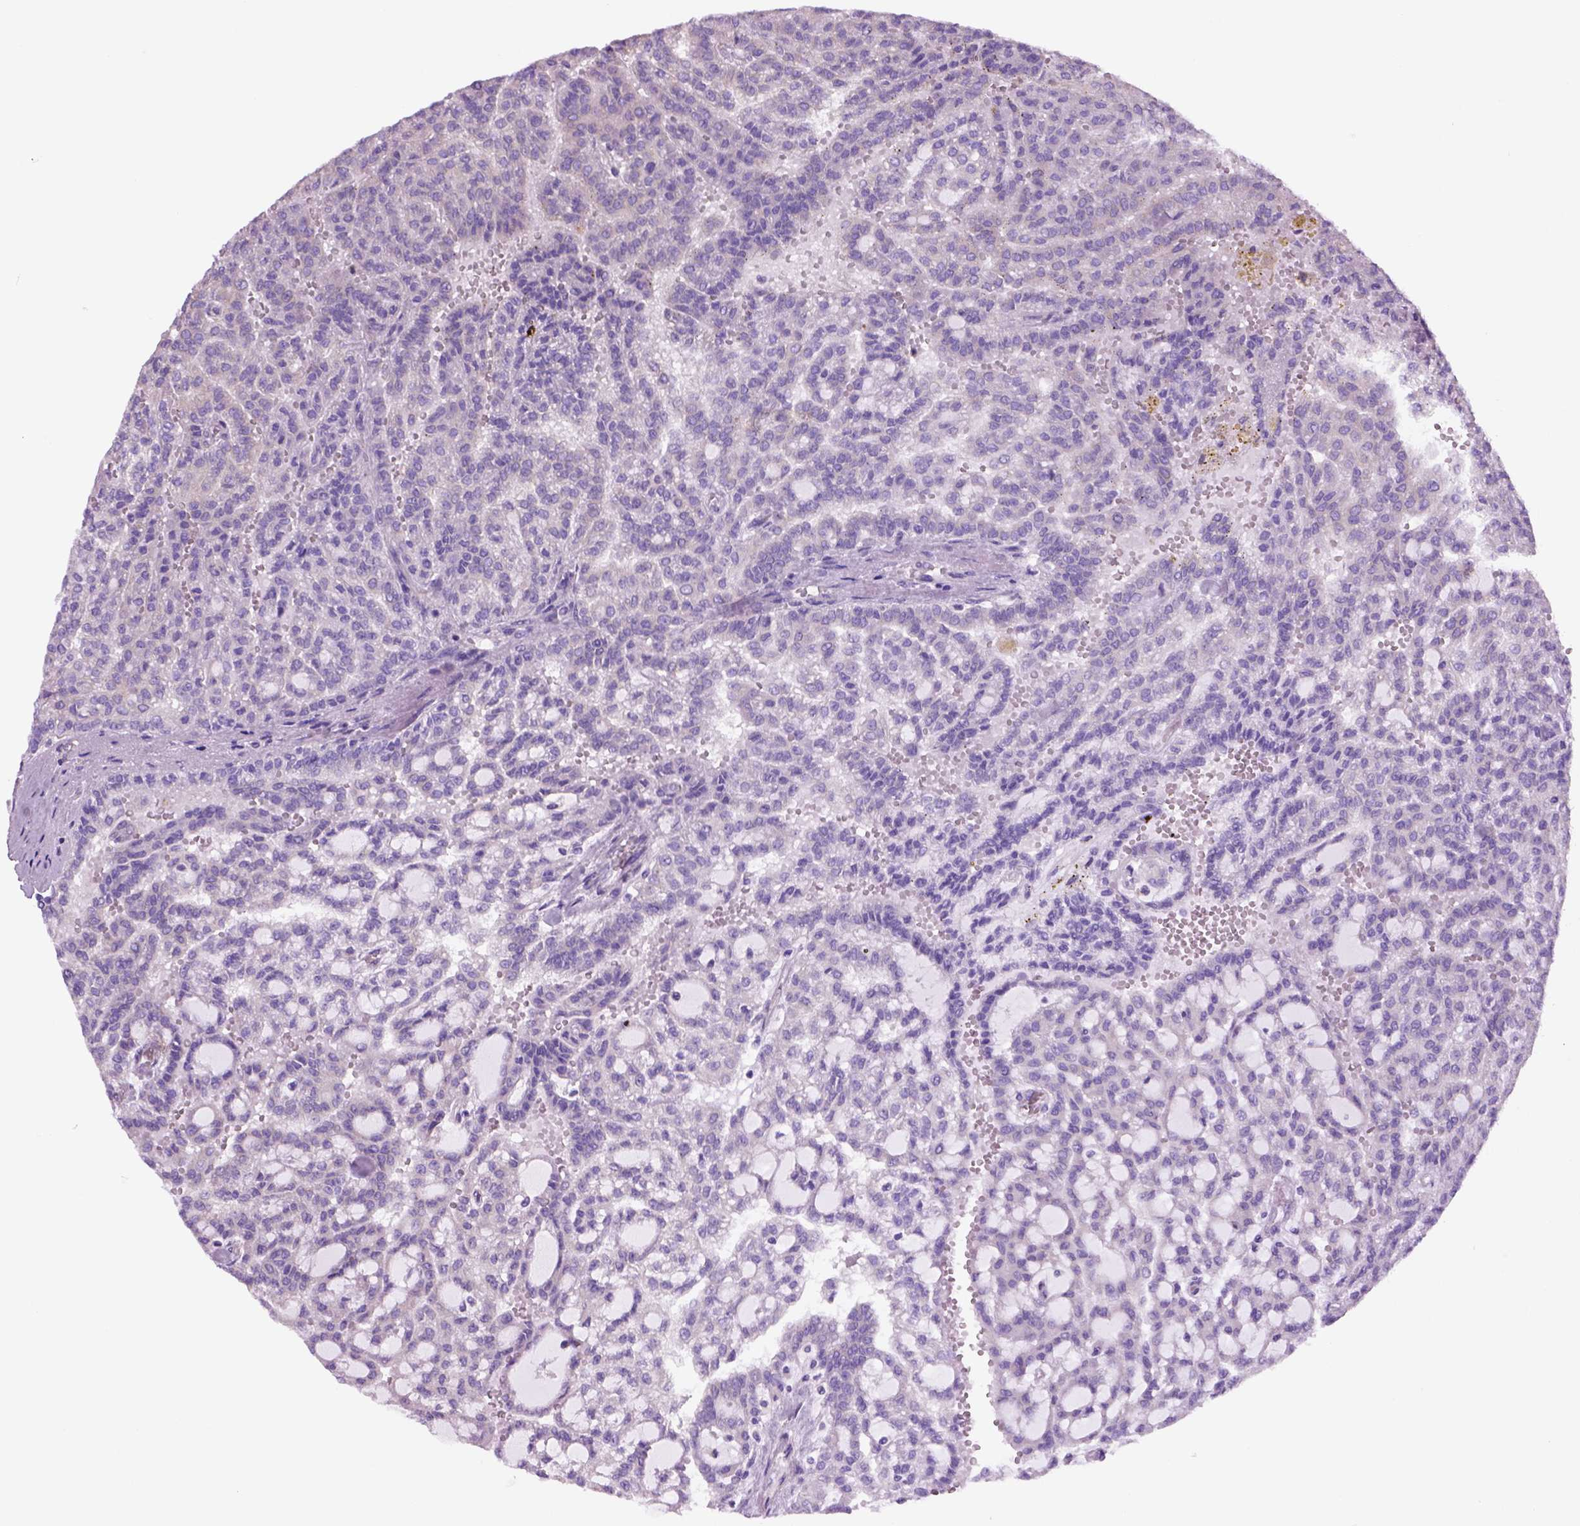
{"staining": {"intensity": "negative", "quantity": "none", "location": "none"}, "tissue": "renal cancer", "cell_type": "Tumor cells", "image_type": "cancer", "snomed": [{"axis": "morphology", "description": "Adenocarcinoma, NOS"}, {"axis": "topography", "description": "Kidney"}], "caption": "Tumor cells show no significant protein positivity in renal cancer (adenocarcinoma). (DAB (3,3'-diaminobenzidine) immunohistochemistry (IHC) visualized using brightfield microscopy, high magnification).", "gene": "PIAS3", "patient": {"sex": "male", "age": 63}}